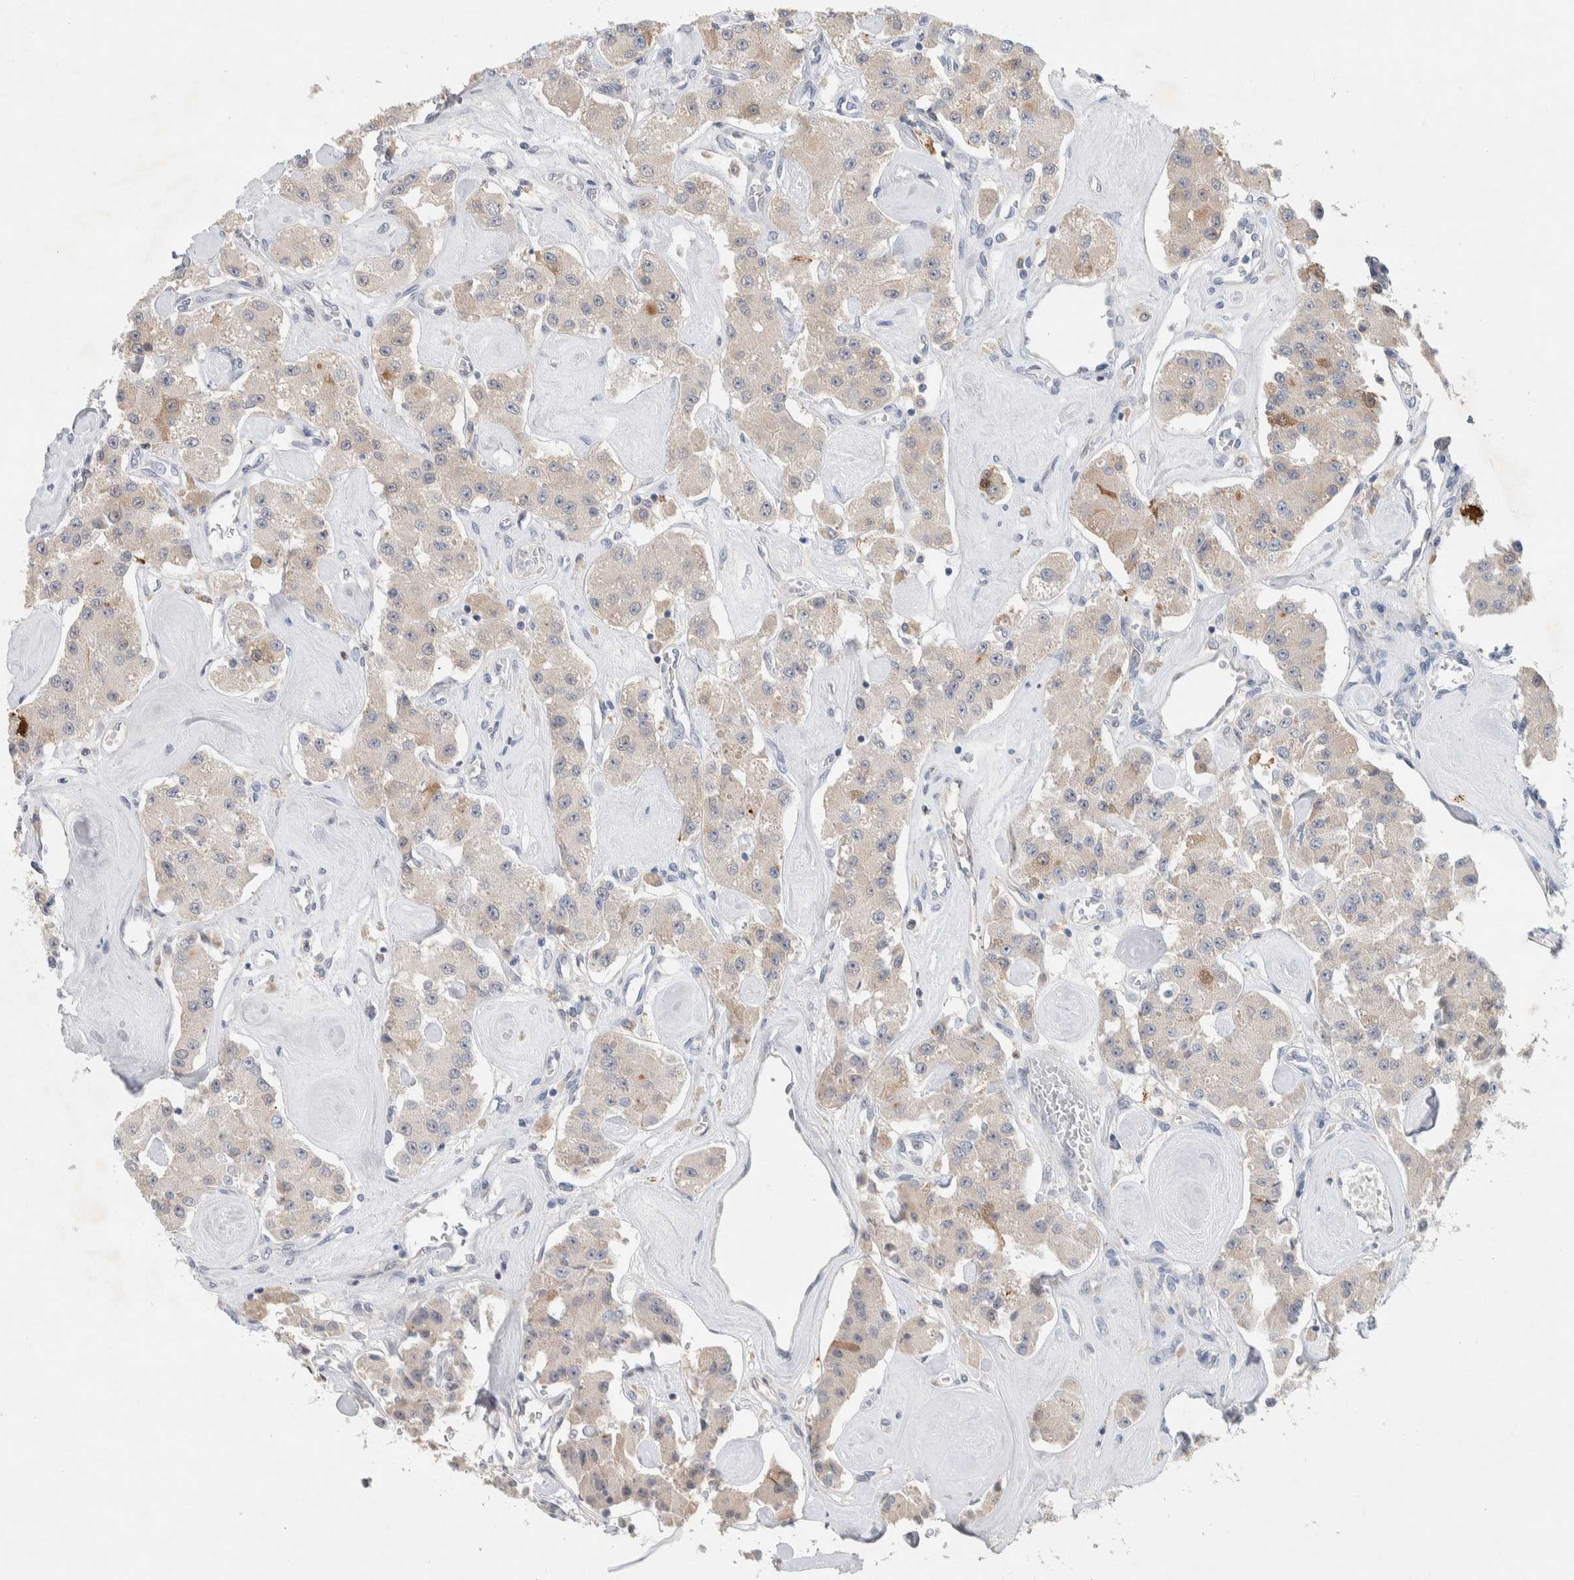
{"staining": {"intensity": "weak", "quantity": "<25%", "location": "cytoplasmic/membranous"}, "tissue": "carcinoid", "cell_type": "Tumor cells", "image_type": "cancer", "snomed": [{"axis": "morphology", "description": "Carcinoid, malignant, NOS"}, {"axis": "topography", "description": "Pancreas"}], "caption": "IHC of human malignant carcinoid demonstrates no staining in tumor cells.", "gene": "DEPTOR", "patient": {"sex": "male", "age": 41}}